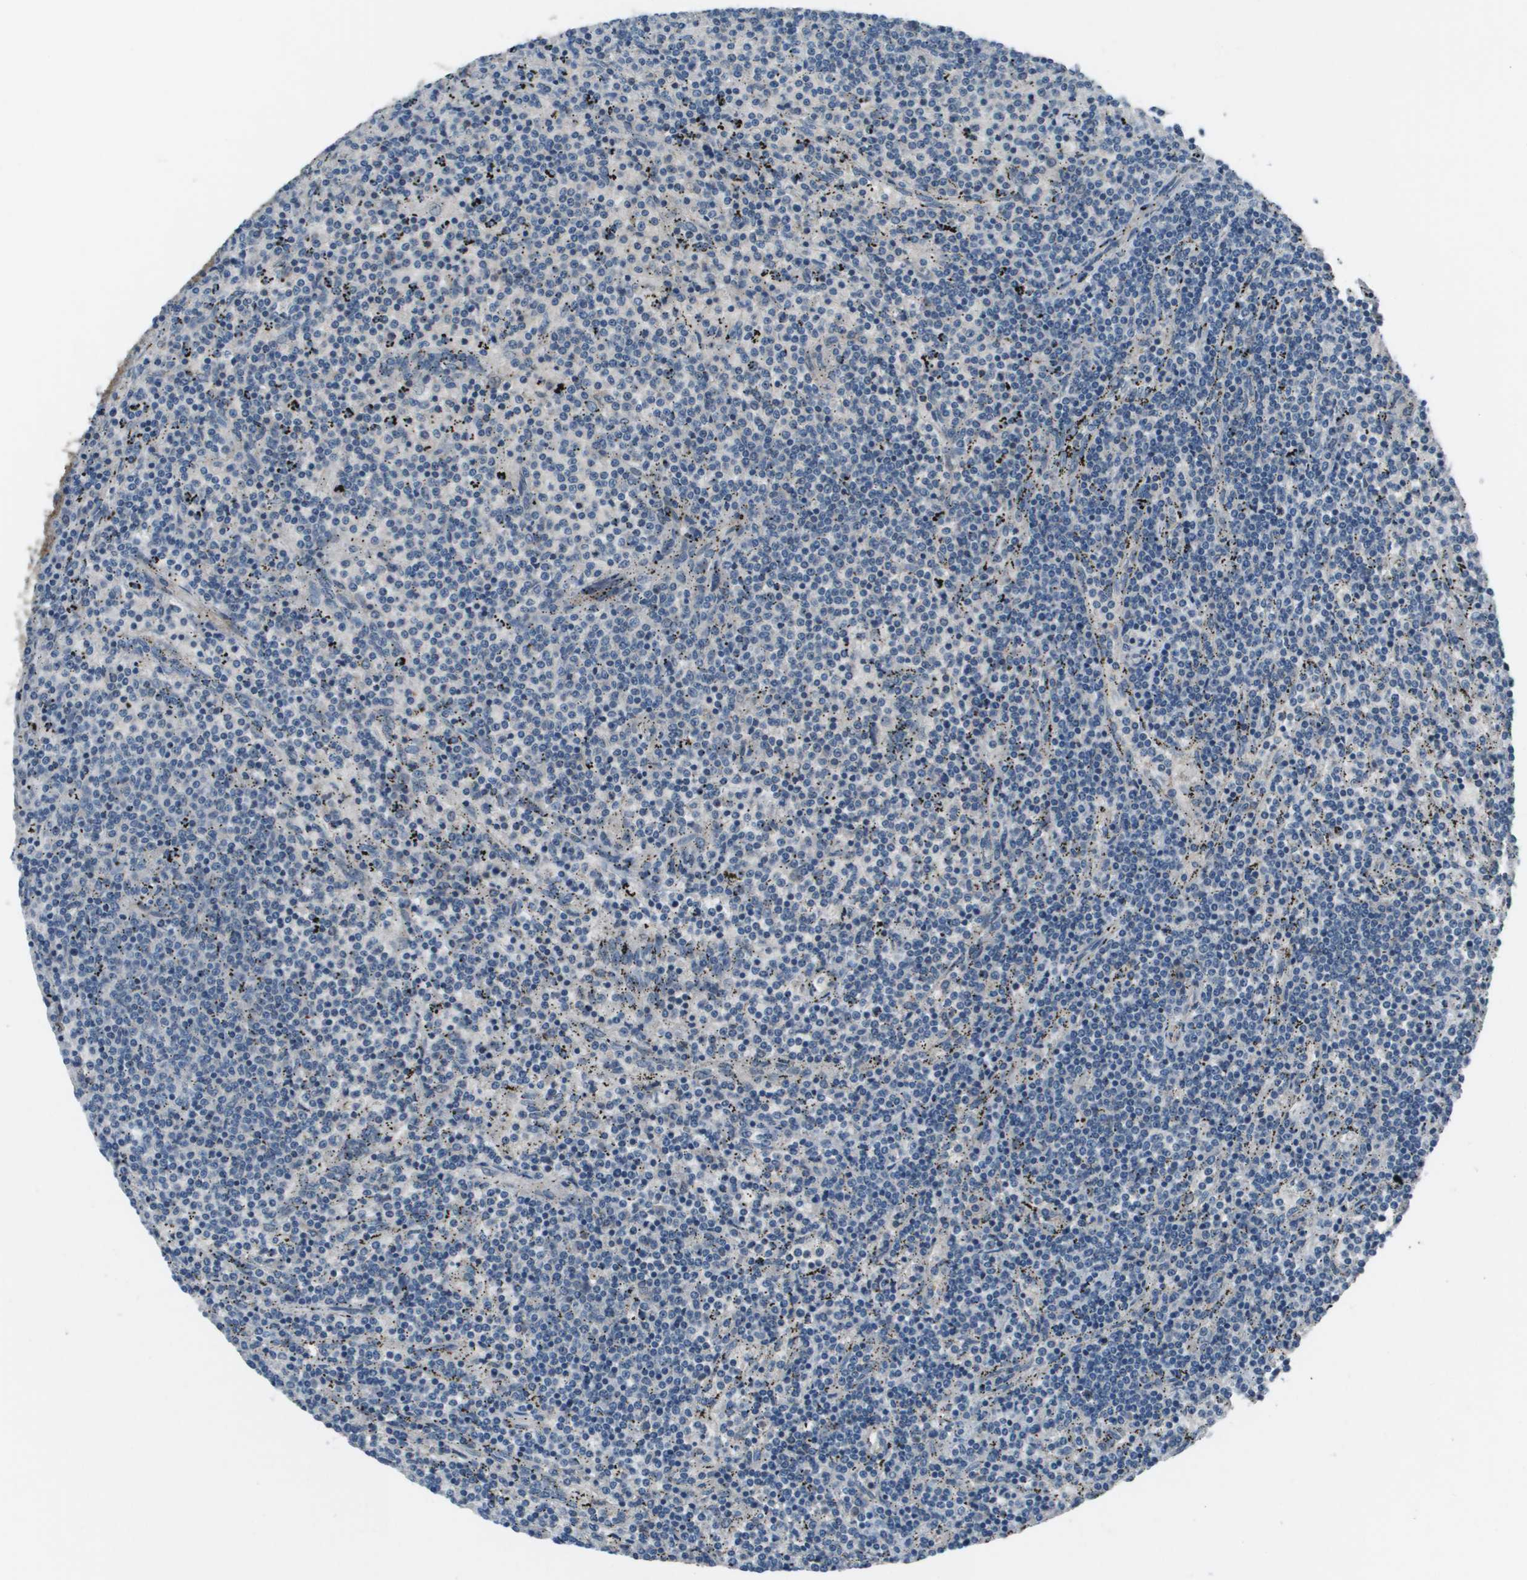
{"staining": {"intensity": "negative", "quantity": "none", "location": "none"}, "tissue": "lymphoma", "cell_type": "Tumor cells", "image_type": "cancer", "snomed": [{"axis": "morphology", "description": "Malignant lymphoma, non-Hodgkin's type, Low grade"}, {"axis": "topography", "description": "Spleen"}], "caption": "This is a micrograph of IHC staining of lymphoma, which shows no expression in tumor cells.", "gene": "PCOLCE", "patient": {"sex": "female", "age": 50}}